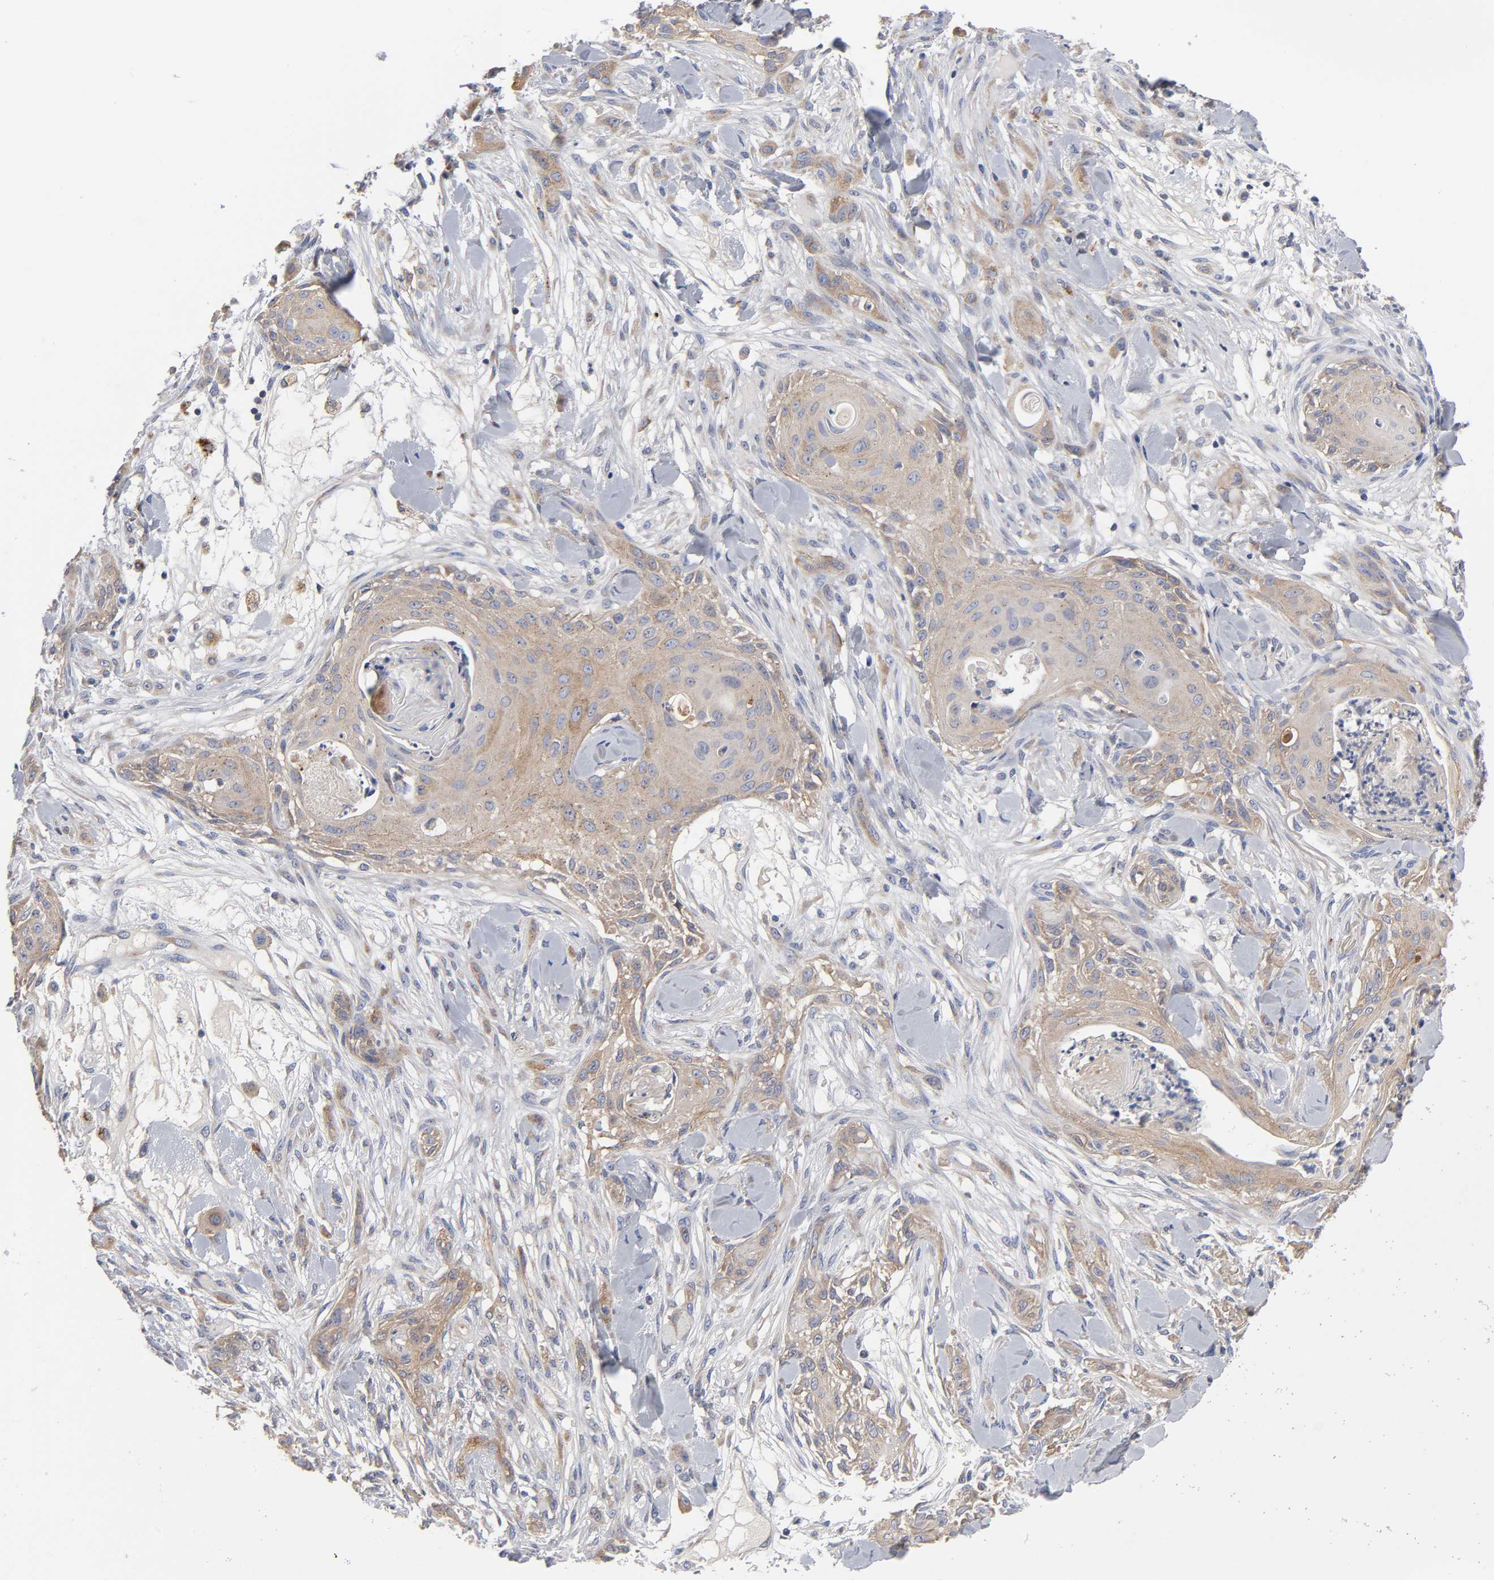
{"staining": {"intensity": "weak", "quantity": ">75%", "location": "cytoplasmic/membranous"}, "tissue": "skin cancer", "cell_type": "Tumor cells", "image_type": "cancer", "snomed": [{"axis": "morphology", "description": "Squamous cell carcinoma, NOS"}, {"axis": "topography", "description": "Skin"}], "caption": "This is an image of immunohistochemistry staining of skin cancer (squamous cell carcinoma), which shows weak positivity in the cytoplasmic/membranous of tumor cells.", "gene": "C17orf75", "patient": {"sex": "female", "age": 59}}